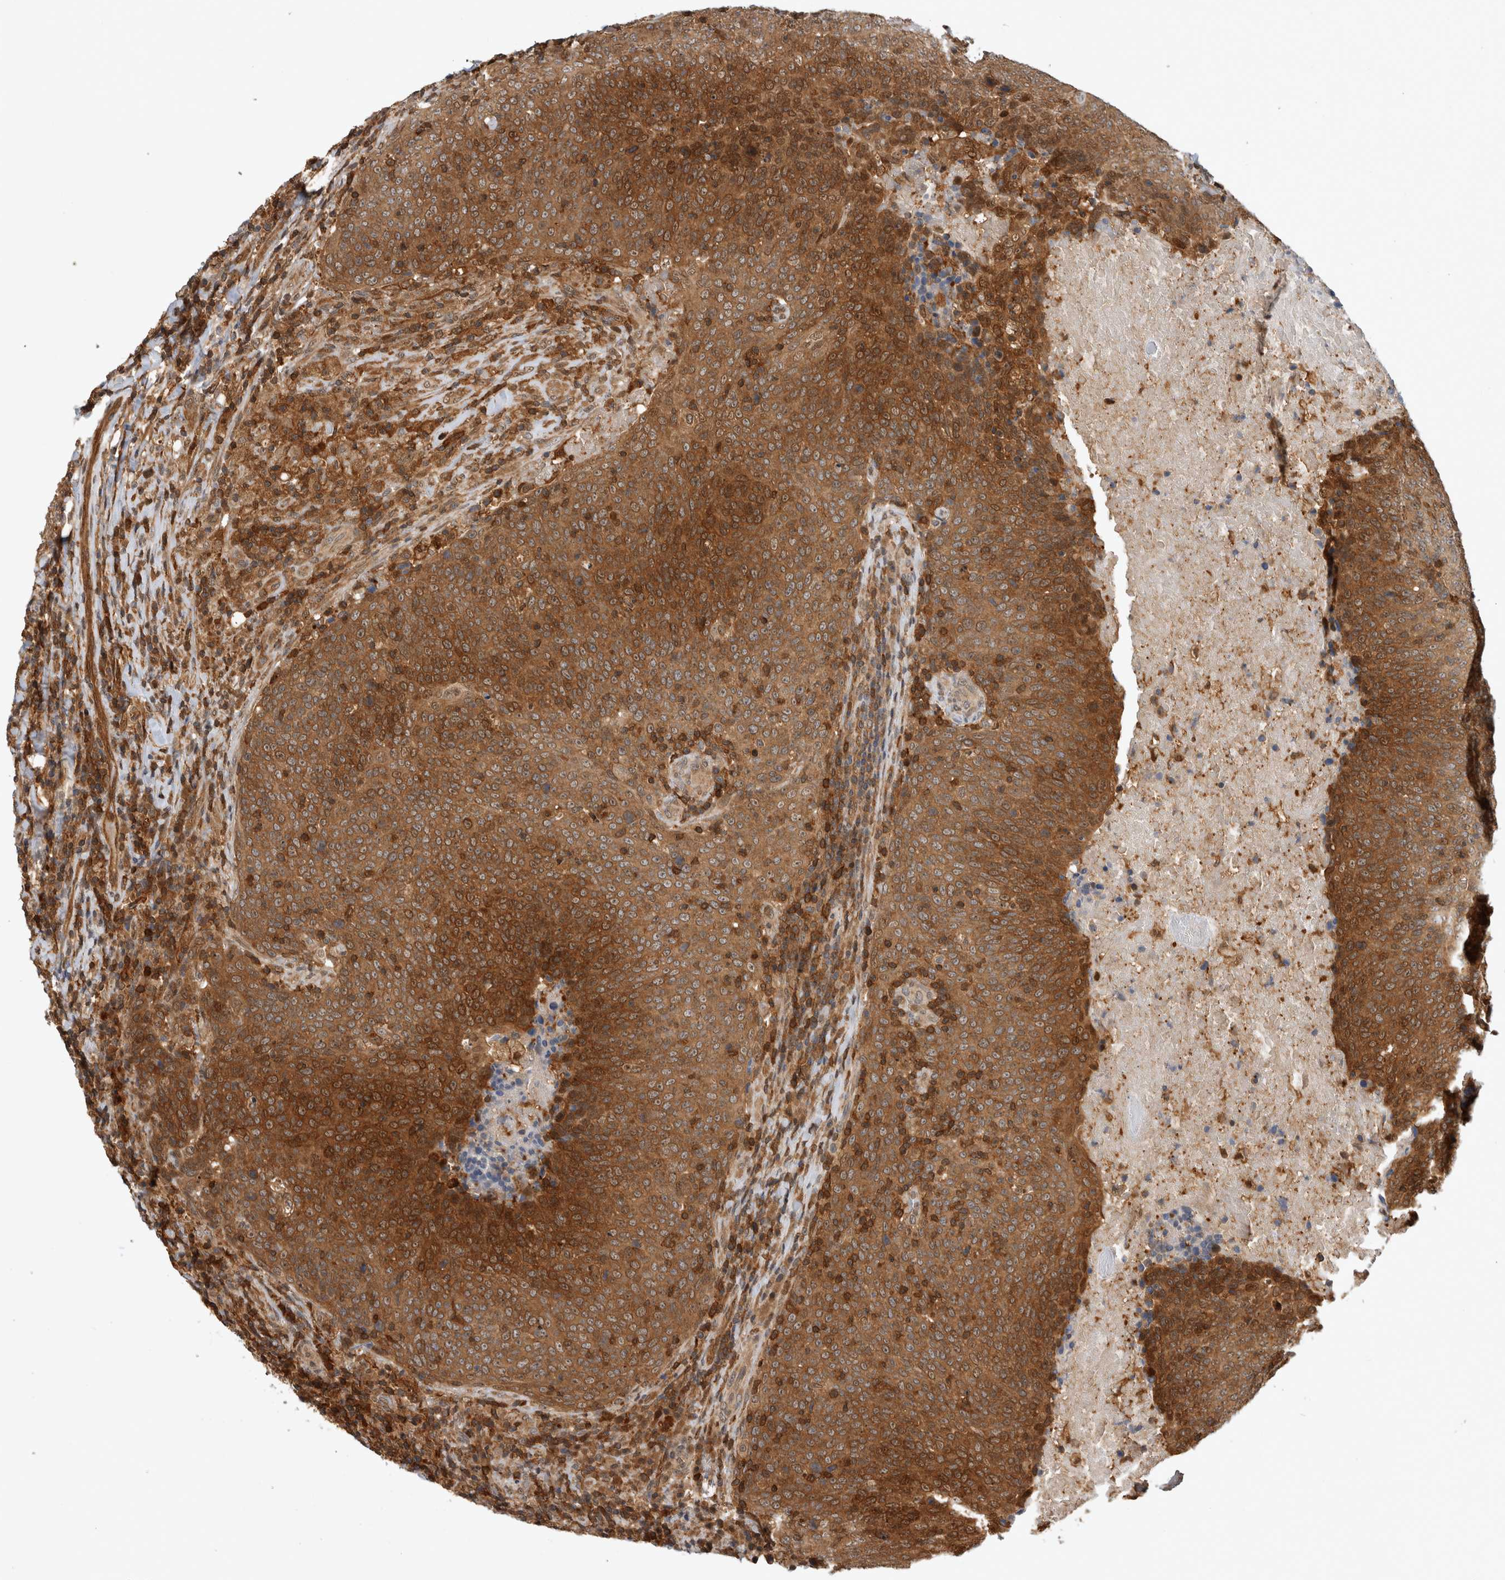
{"staining": {"intensity": "strong", "quantity": ">75%", "location": "cytoplasmic/membranous"}, "tissue": "head and neck cancer", "cell_type": "Tumor cells", "image_type": "cancer", "snomed": [{"axis": "morphology", "description": "Squamous cell carcinoma, NOS"}, {"axis": "morphology", "description": "Squamous cell carcinoma, metastatic, NOS"}, {"axis": "topography", "description": "Lymph node"}, {"axis": "topography", "description": "Head-Neck"}], "caption": "Immunohistochemistry (IHC) image of head and neck squamous cell carcinoma stained for a protein (brown), which displays high levels of strong cytoplasmic/membranous expression in about >75% of tumor cells.", "gene": "ASTN2", "patient": {"sex": "male", "age": 62}}